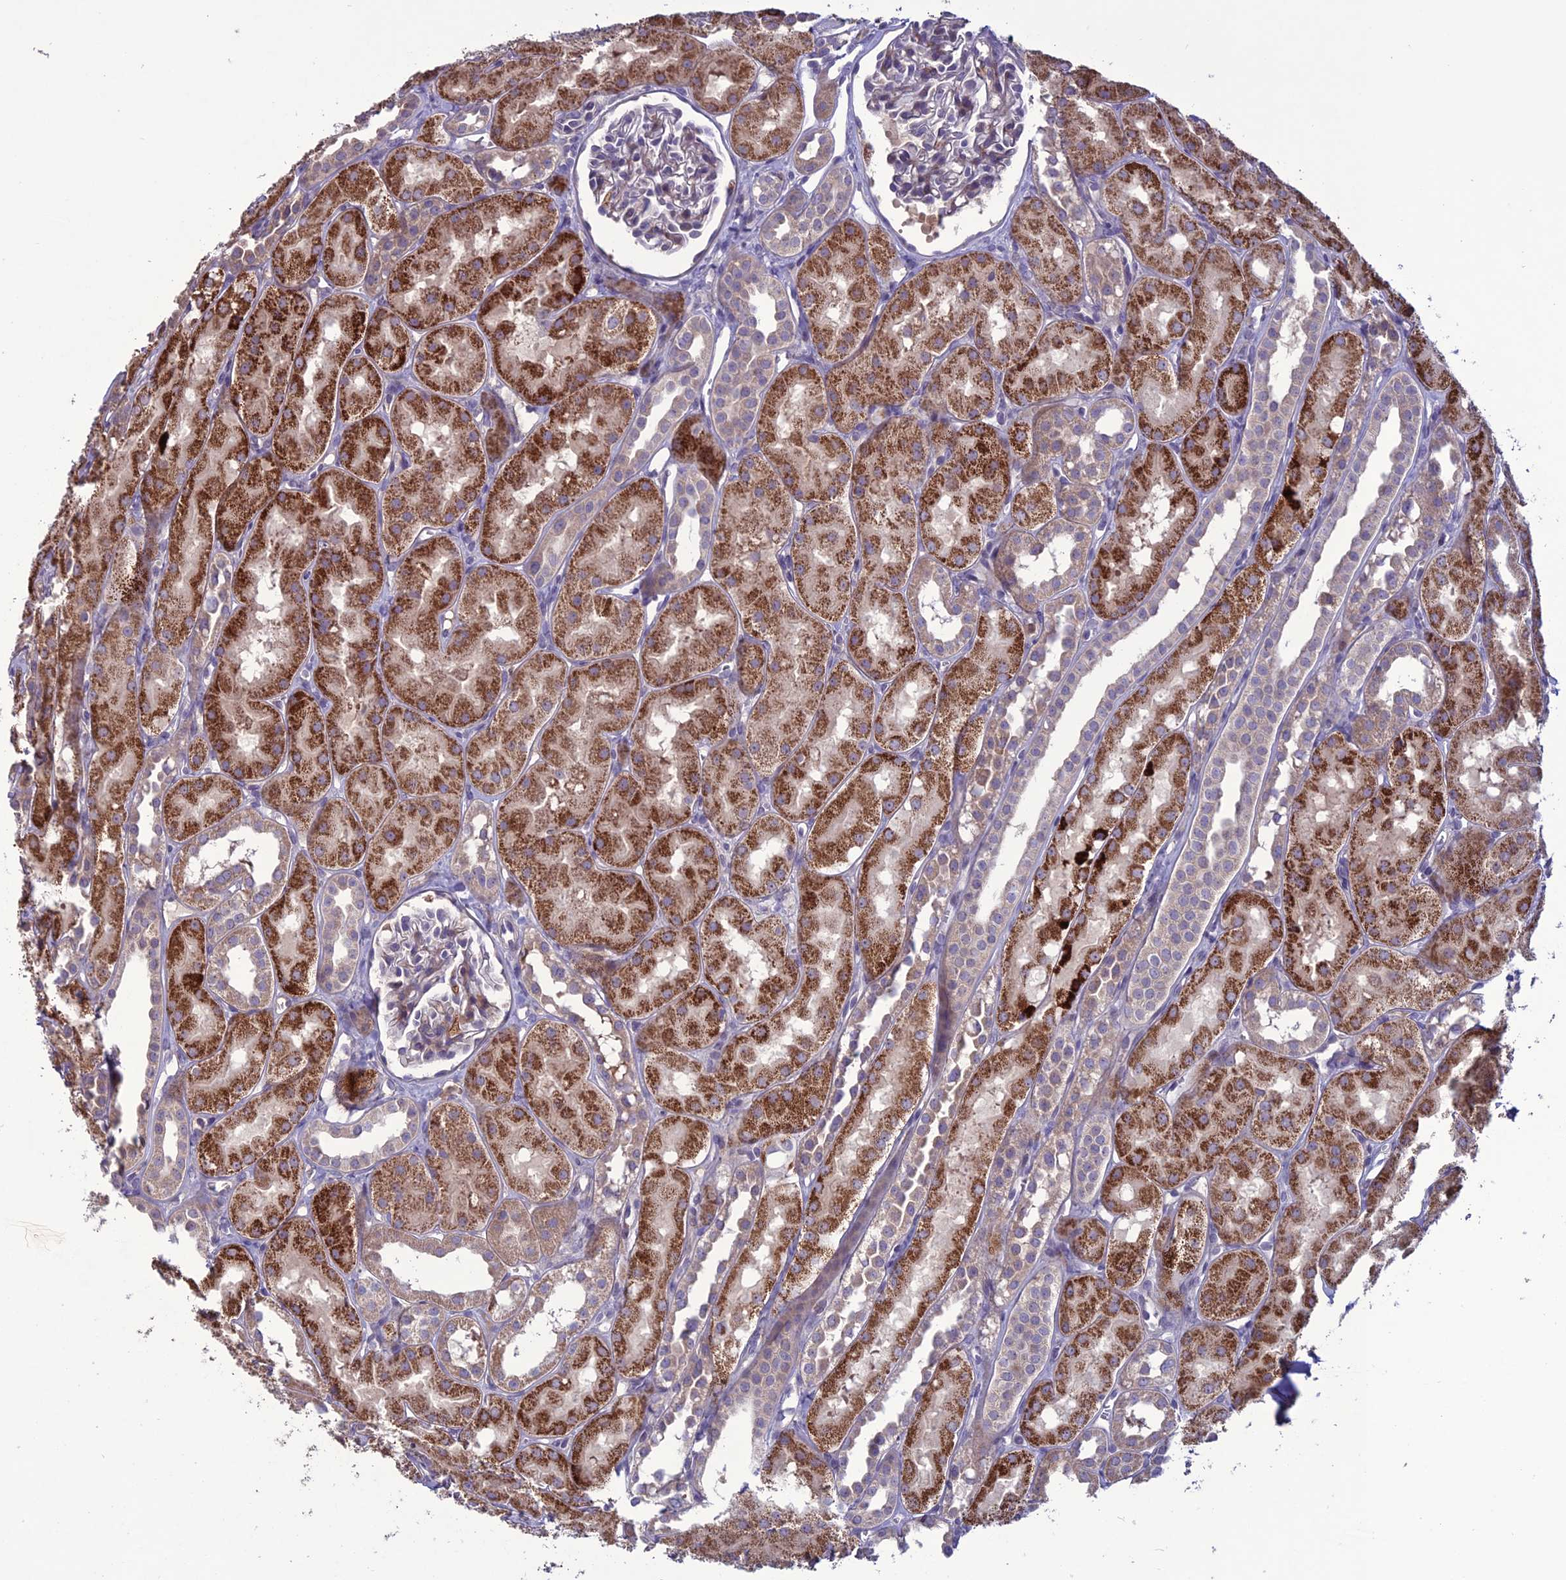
{"staining": {"intensity": "weak", "quantity": "25%-75%", "location": "cytoplasmic/membranous"}, "tissue": "kidney", "cell_type": "Cells in glomeruli", "image_type": "normal", "snomed": [{"axis": "morphology", "description": "Normal tissue, NOS"}, {"axis": "topography", "description": "Kidney"}, {"axis": "topography", "description": "Urinary bladder"}], "caption": "This image displays IHC staining of normal human kidney, with low weak cytoplasmic/membranous positivity in approximately 25%-75% of cells in glomeruli.", "gene": "C2orf76", "patient": {"sex": "male", "age": 16}}